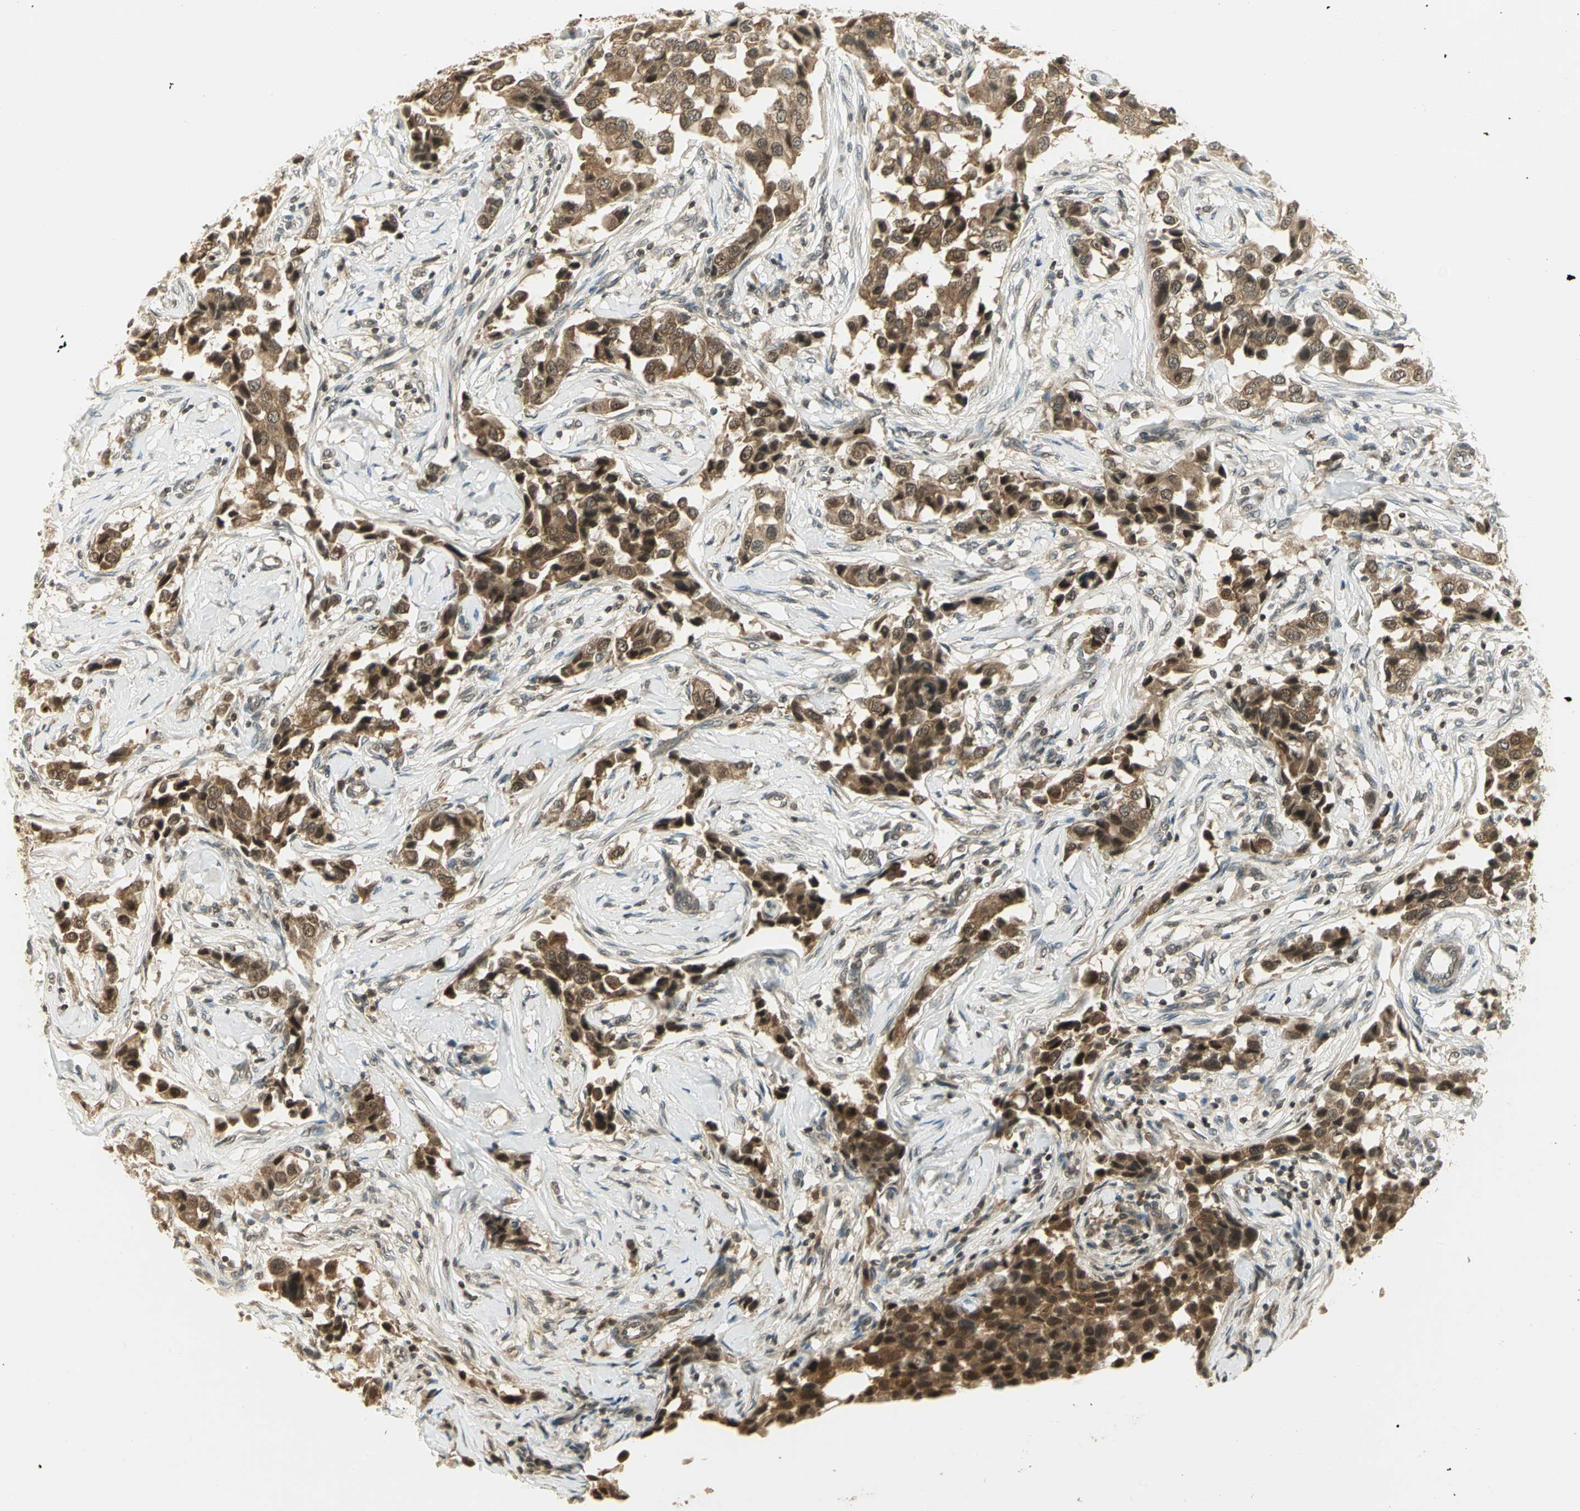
{"staining": {"intensity": "moderate", "quantity": ">75%", "location": "cytoplasmic/membranous,nuclear"}, "tissue": "breast cancer", "cell_type": "Tumor cells", "image_type": "cancer", "snomed": [{"axis": "morphology", "description": "Duct carcinoma"}, {"axis": "topography", "description": "Breast"}], "caption": "A high-resolution photomicrograph shows immunohistochemistry (IHC) staining of breast cancer, which displays moderate cytoplasmic/membranous and nuclear expression in about >75% of tumor cells.", "gene": "CDC34", "patient": {"sex": "female", "age": 80}}